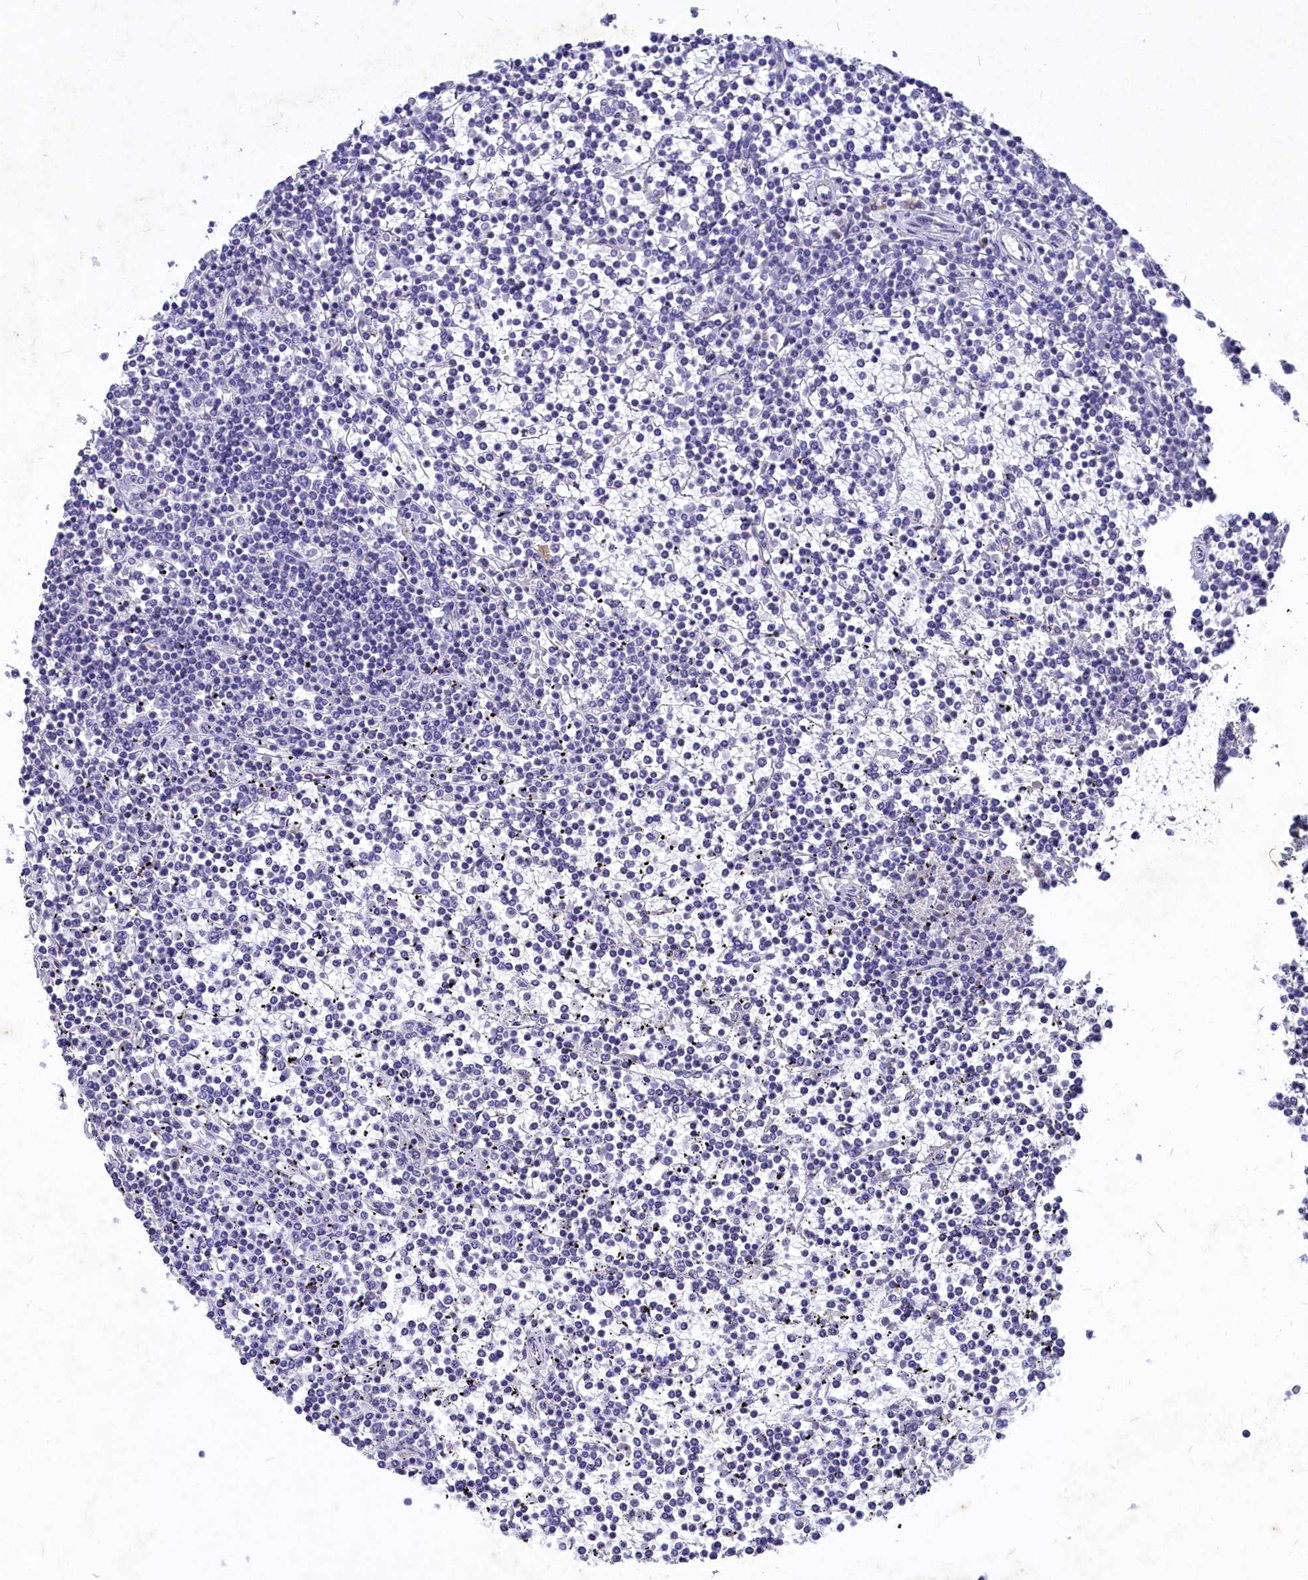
{"staining": {"intensity": "negative", "quantity": "none", "location": "none"}, "tissue": "lymphoma", "cell_type": "Tumor cells", "image_type": "cancer", "snomed": [{"axis": "morphology", "description": "Malignant lymphoma, non-Hodgkin's type, Low grade"}, {"axis": "topography", "description": "Spleen"}], "caption": "Tumor cells show no significant expression in malignant lymphoma, non-Hodgkin's type (low-grade). (DAB immunohistochemistry (IHC) visualized using brightfield microscopy, high magnification).", "gene": "DEFB119", "patient": {"sex": "female", "age": 19}}